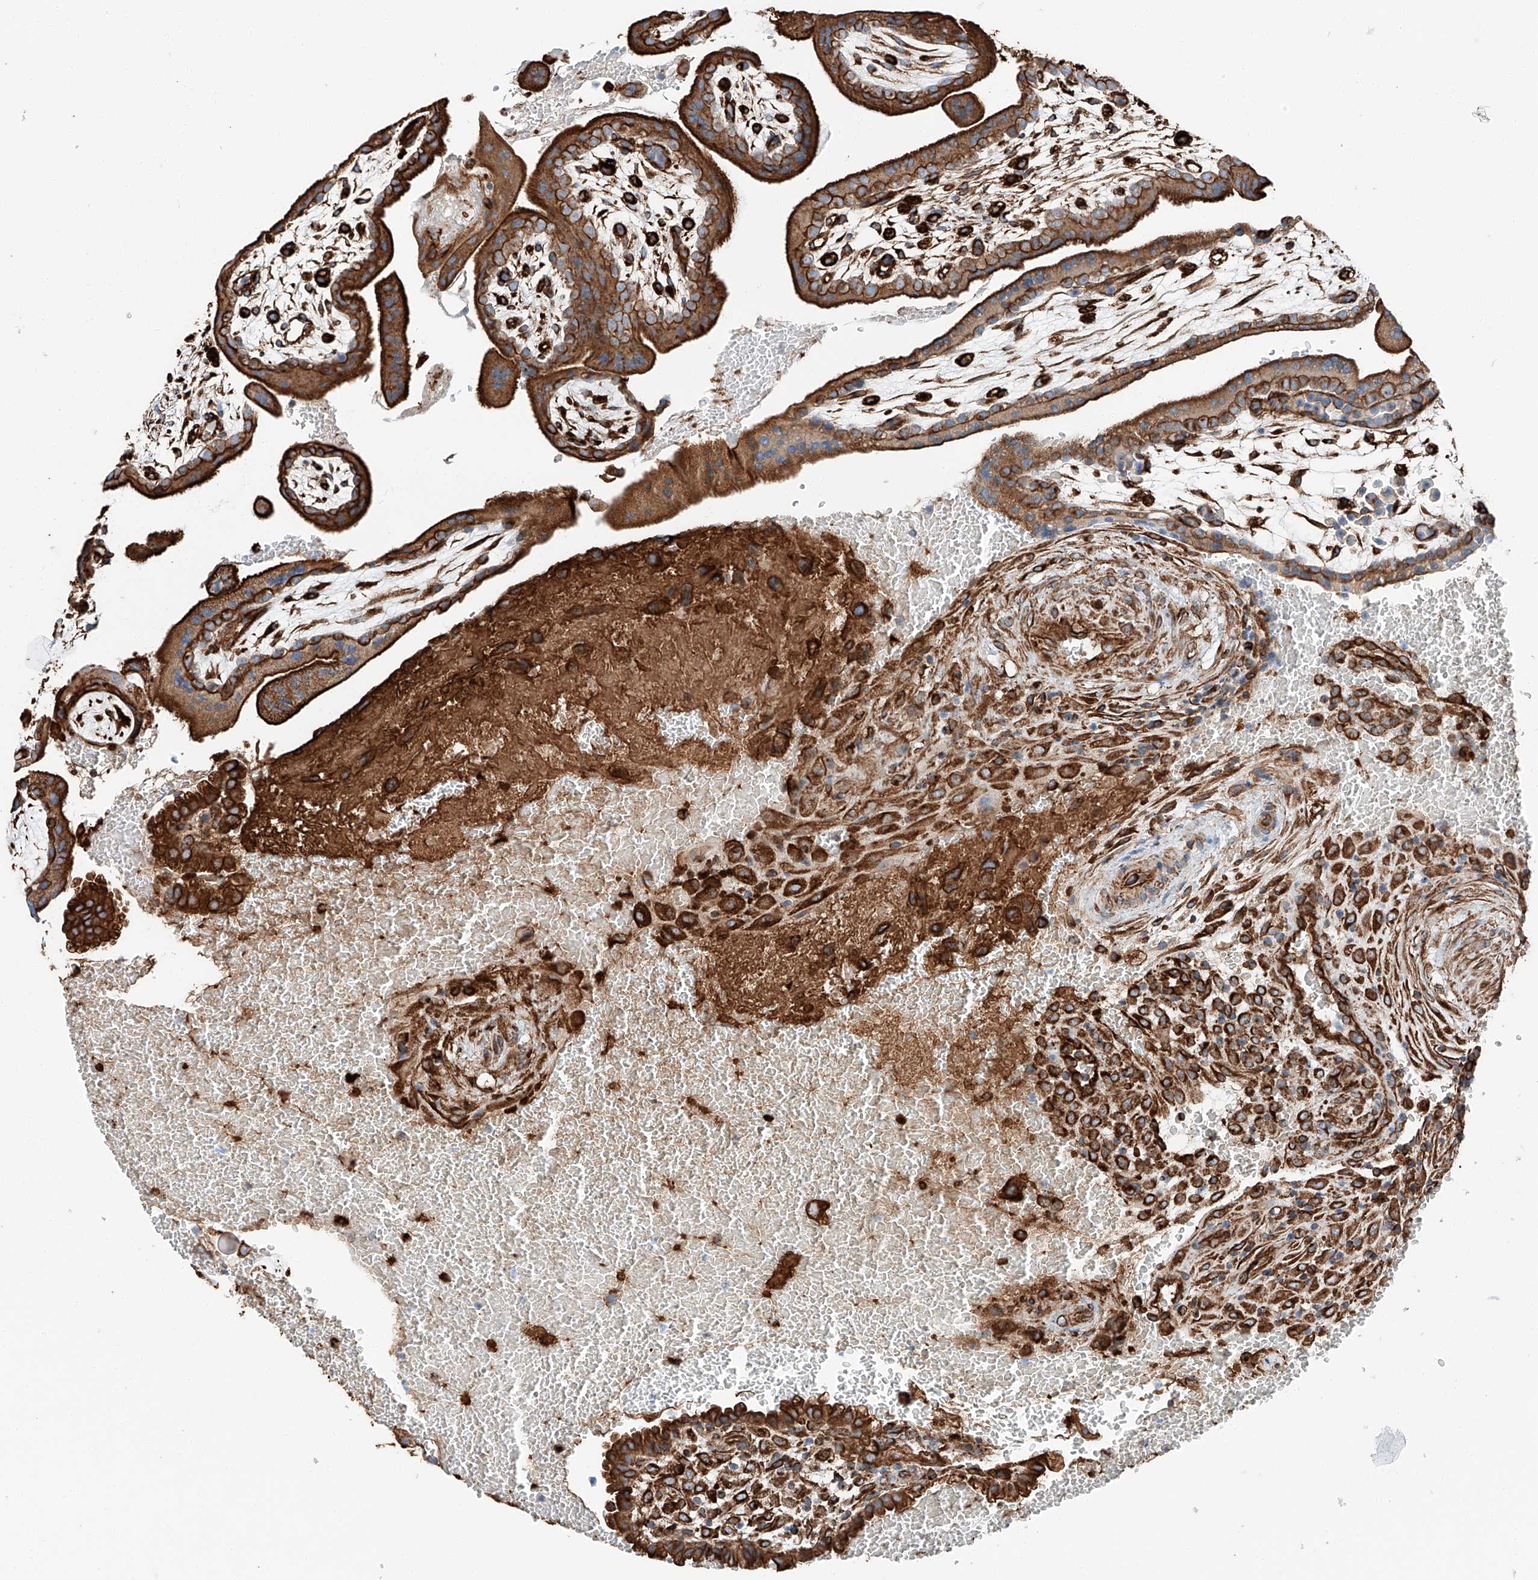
{"staining": {"intensity": "strong", "quantity": ">75%", "location": "cytoplasmic/membranous"}, "tissue": "placenta", "cell_type": "Decidual cells", "image_type": "normal", "snomed": [{"axis": "morphology", "description": "Normal tissue, NOS"}, {"axis": "topography", "description": "Placenta"}], "caption": "Protein staining of benign placenta shows strong cytoplasmic/membranous staining in about >75% of decidual cells. The staining is performed using DAB brown chromogen to label protein expression. The nuclei are counter-stained blue using hematoxylin.", "gene": "ZNF804A", "patient": {"sex": "female", "age": 35}}